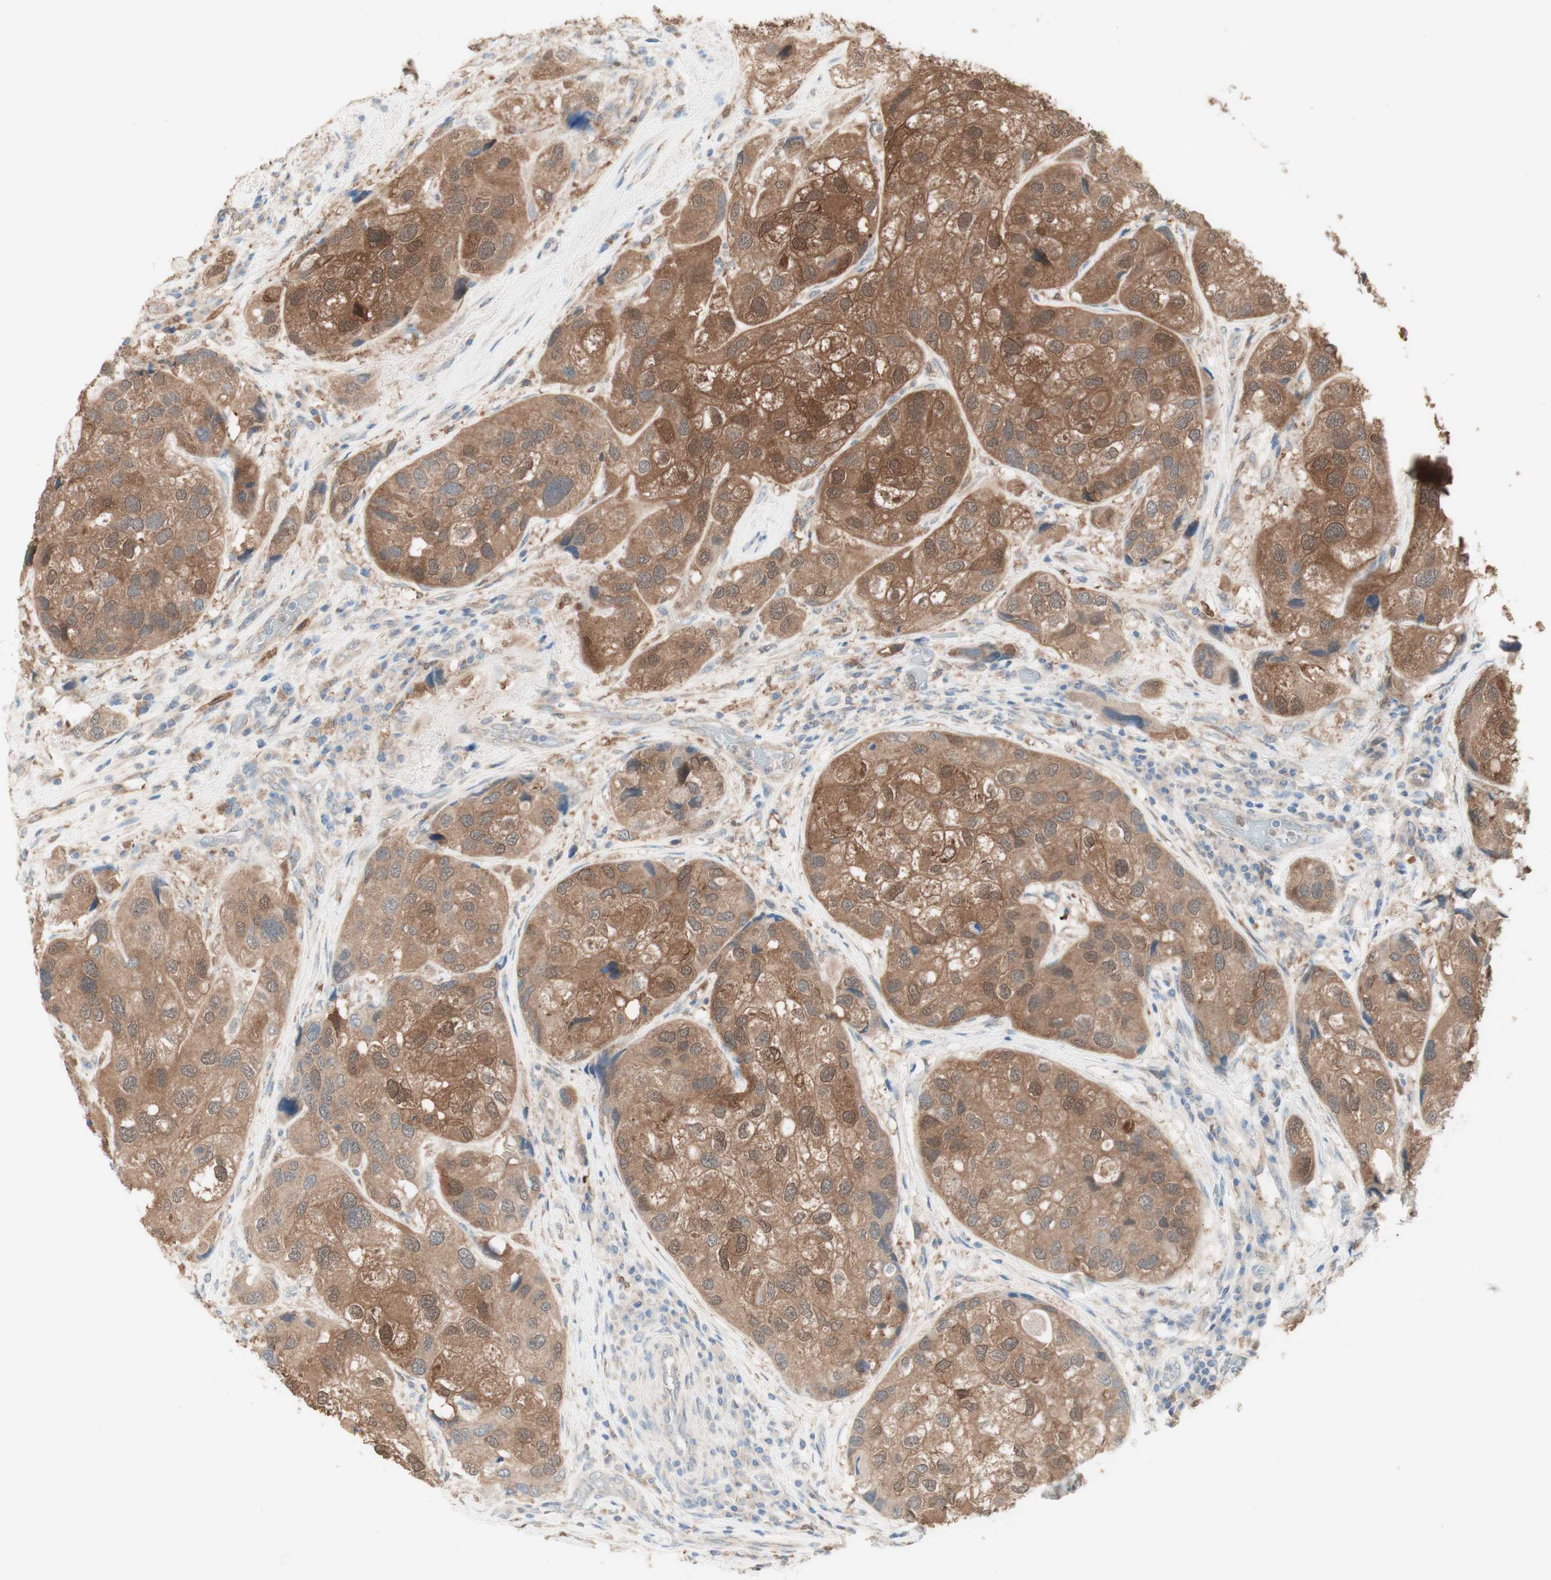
{"staining": {"intensity": "moderate", "quantity": ">75%", "location": "cytoplasmic/membranous"}, "tissue": "urothelial cancer", "cell_type": "Tumor cells", "image_type": "cancer", "snomed": [{"axis": "morphology", "description": "Urothelial carcinoma, High grade"}, {"axis": "topography", "description": "Urinary bladder"}], "caption": "Protein staining demonstrates moderate cytoplasmic/membranous positivity in about >75% of tumor cells in urothelial cancer.", "gene": "COMT", "patient": {"sex": "female", "age": 64}}